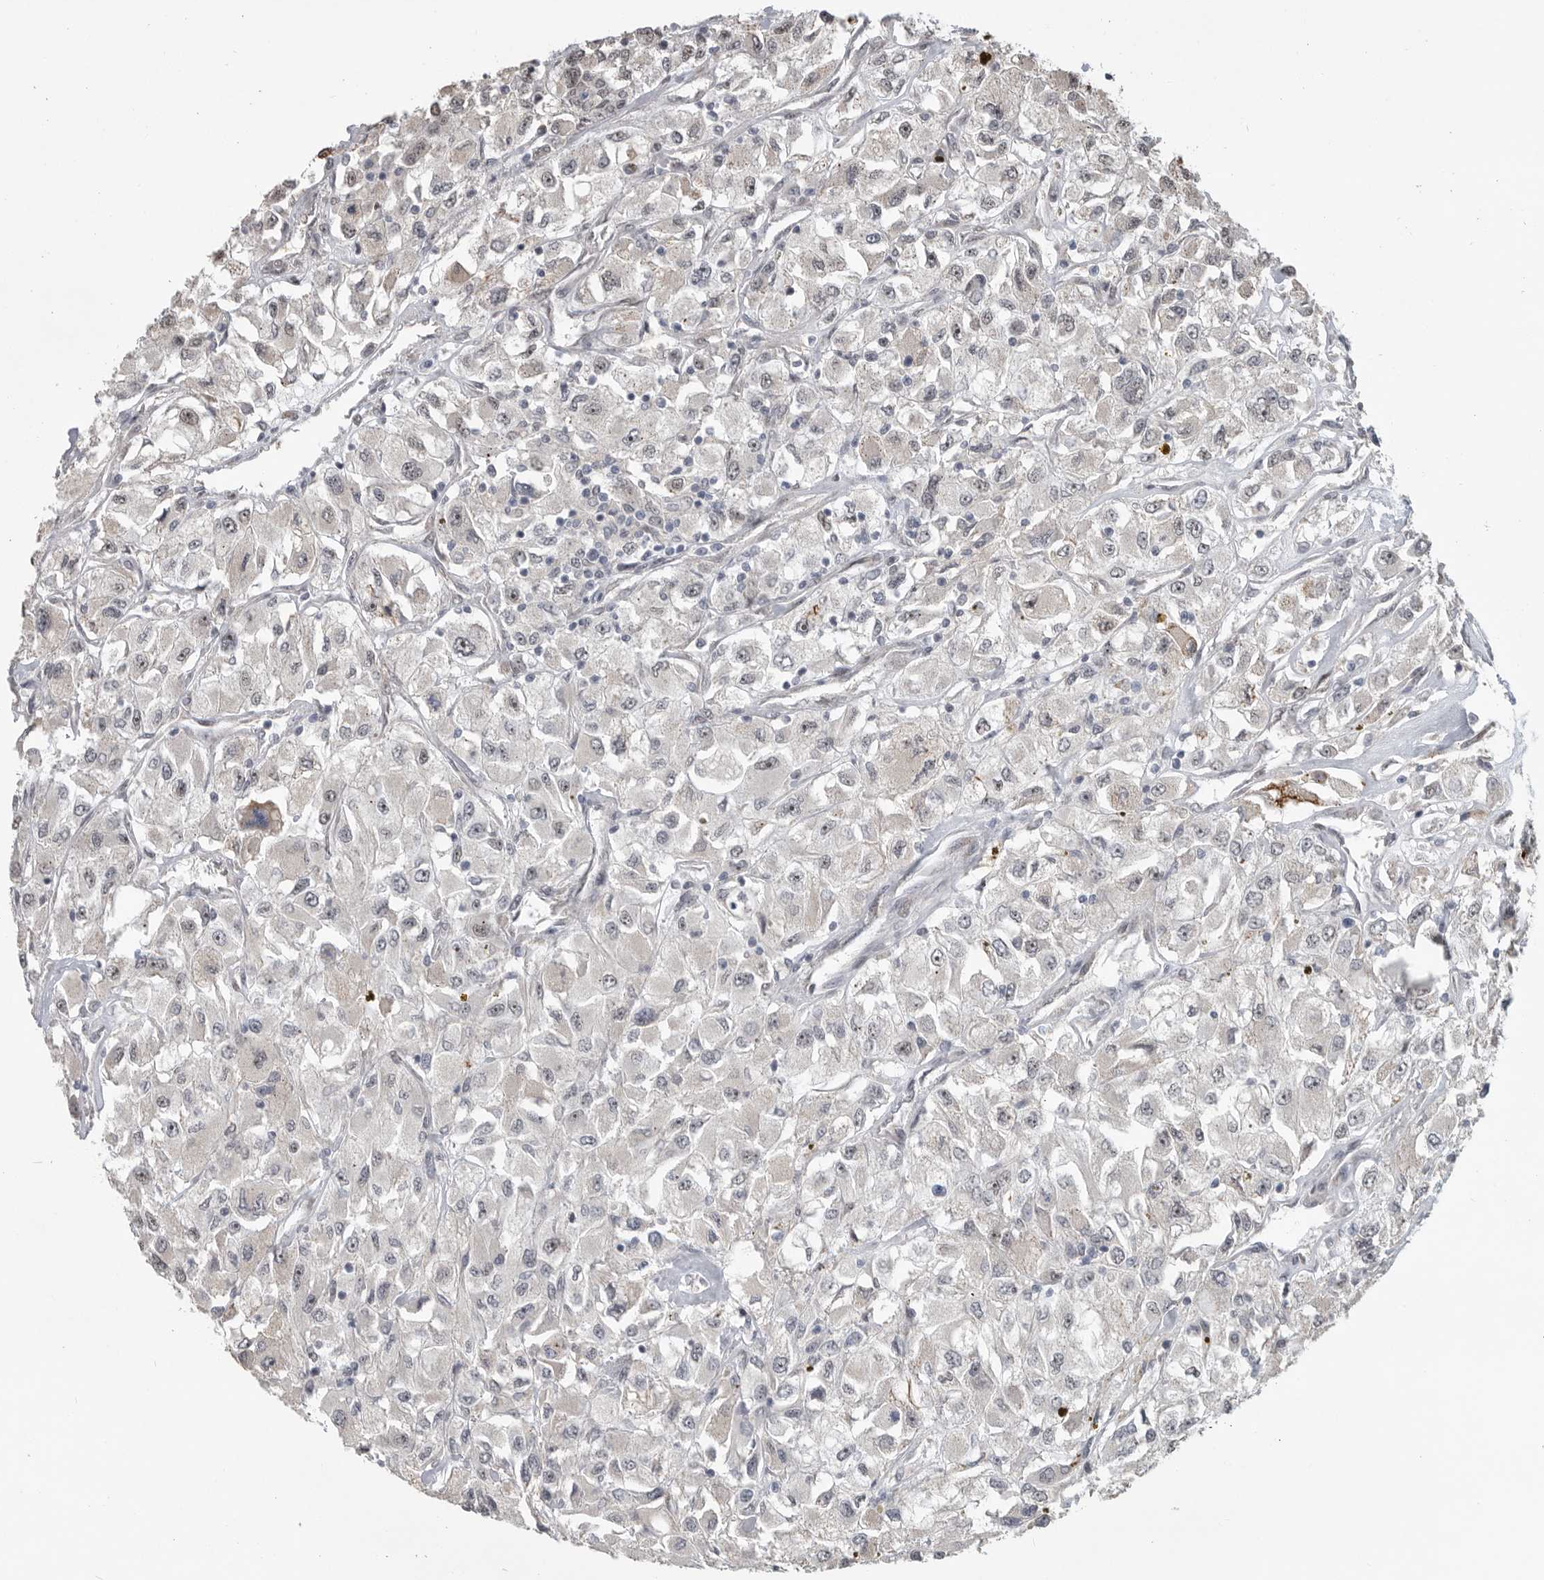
{"staining": {"intensity": "negative", "quantity": "none", "location": "none"}, "tissue": "renal cancer", "cell_type": "Tumor cells", "image_type": "cancer", "snomed": [{"axis": "morphology", "description": "Adenocarcinoma, NOS"}, {"axis": "topography", "description": "Kidney"}], "caption": "The immunohistochemistry micrograph has no significant expression in tumor cells of renal cancer (adenocarcinoma) tissue.", "gene": "PCMTD1", "patient": {"sex": "female", "age": 52}}